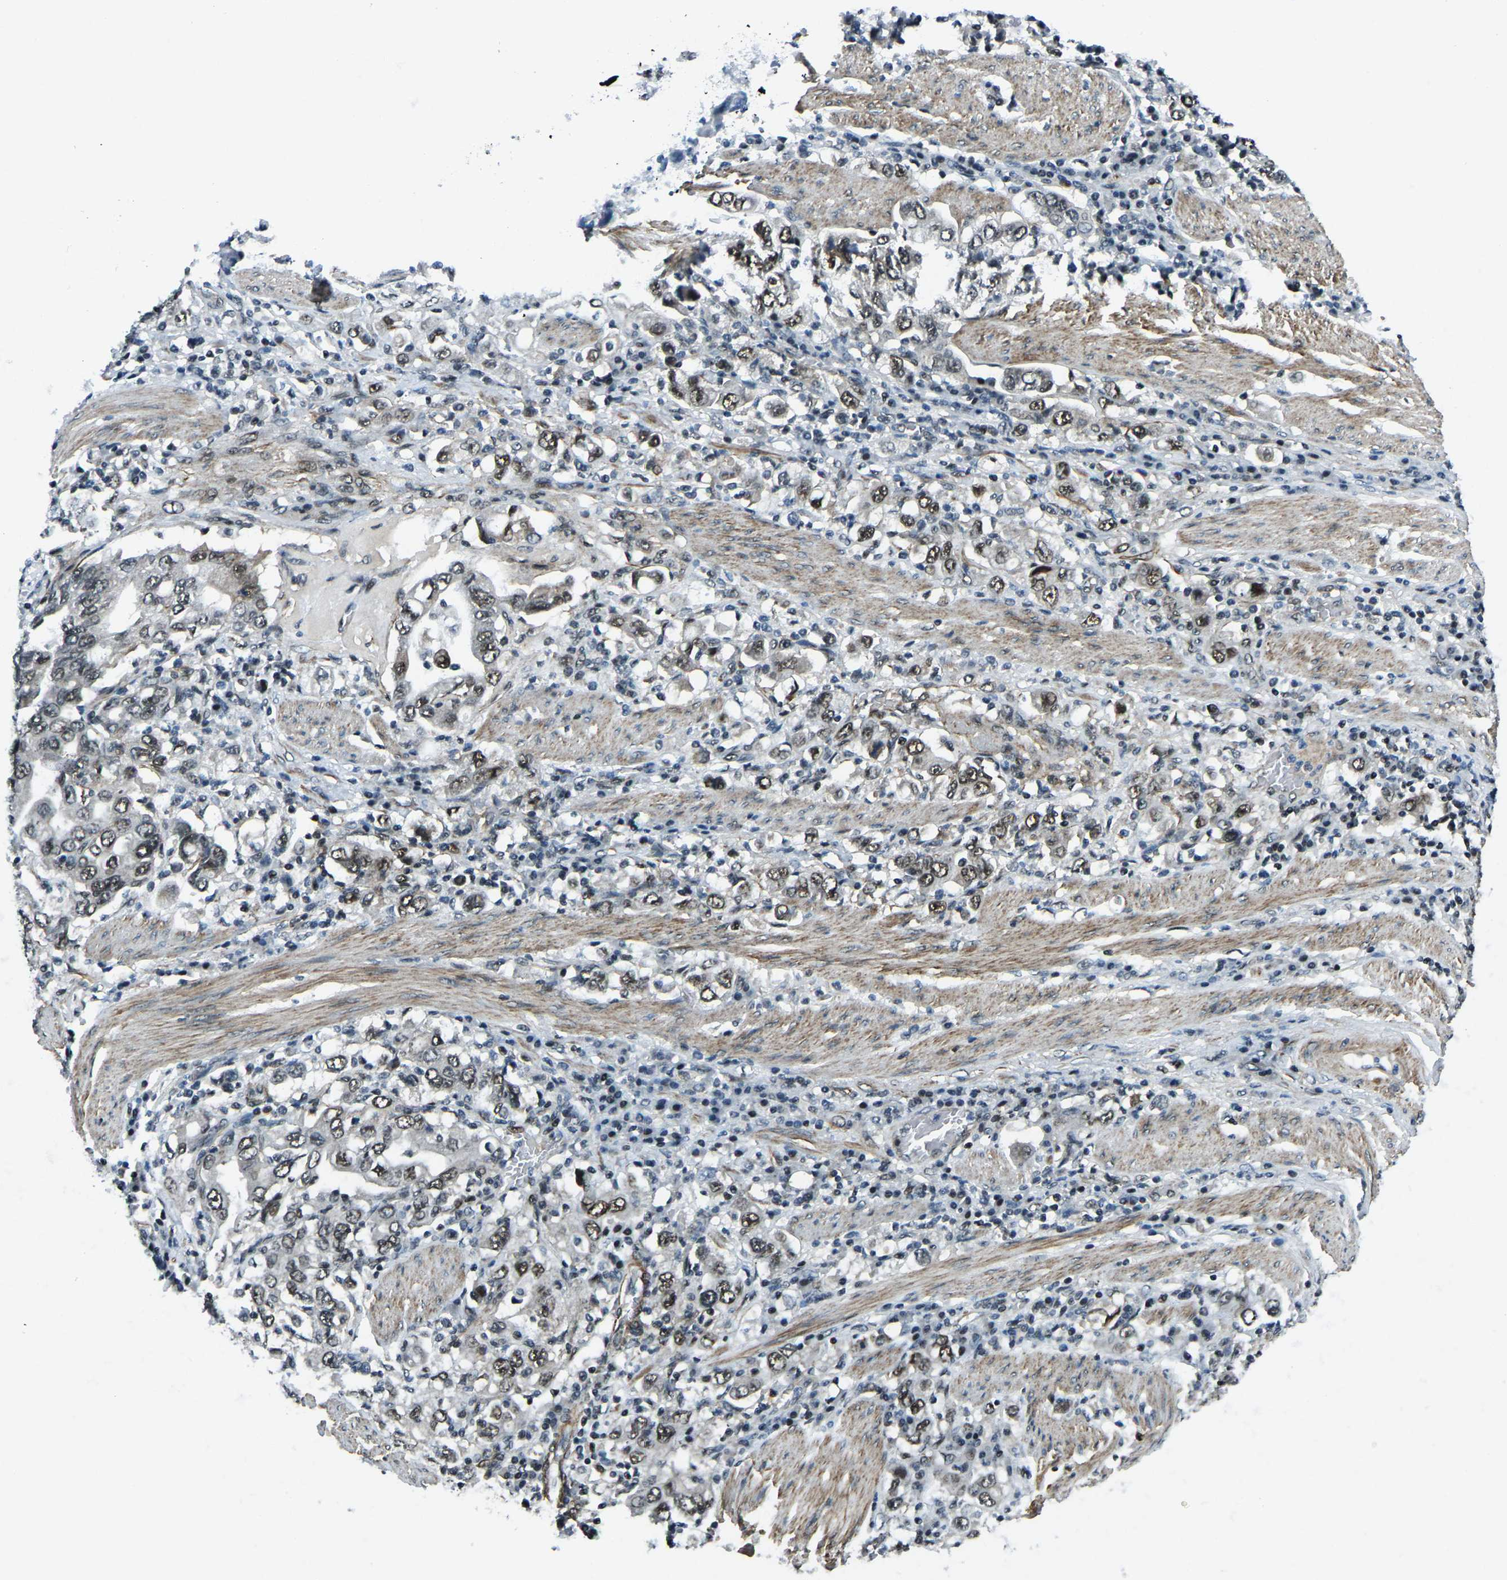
{"staining": {"intensity": "moderate", "quantity": ">75%", "location": "nuclear"}, "tissue": "stomach cancer", "cell_type": "Tumor cells", "image_type": "cancer", "snomed": [{"axis": "morphology", "description": "Adenocarcinoma, NOS"}, {"axis": "topography", "description": "Stomach, upper"}], "caption": "A photomicrograph of stomach cancer (adenocarcinoma) stained for a protein shows moderate nuclear brown staining in tumor cells.", "gene": "PRCC", "patient": {"sex": "male", "age": 62}}